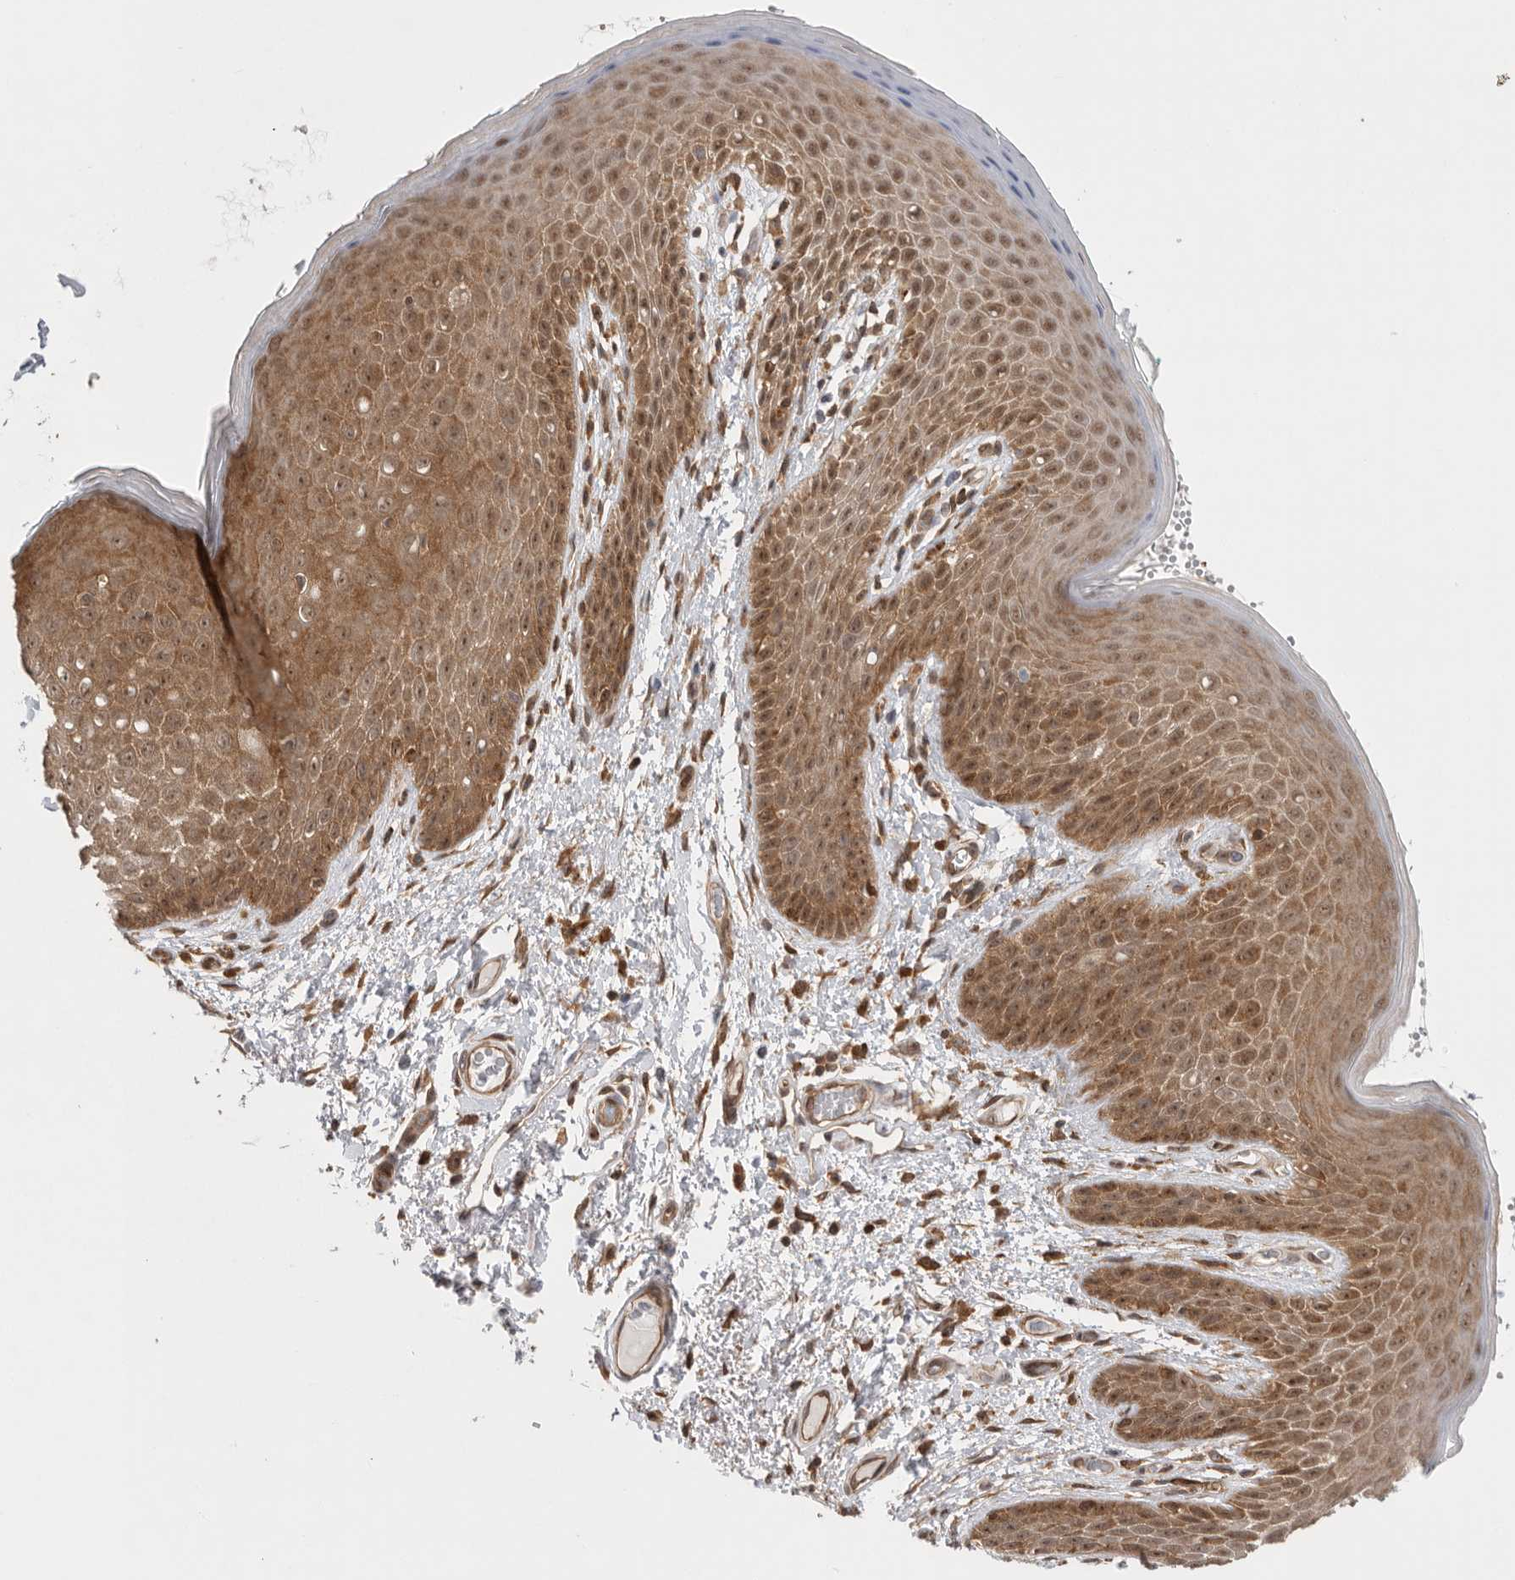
{"staining": {"intensity": "moderate", "quantity": ">75%", "location": "cytoplasmic/membranous,nuclear"}, "tissue": "skin", "cell_type": "Epidermal cells", "image_type": "normal", "snomed": [{"axis": "morphology", "description": "Normal tissue, NOS"}, {"axis": "topography", "description": "Anal"}], "caption": "Protein expression analysis of normal human skin reveals moderate cytoplasmic/membranous,nuclear expression in approximately >75% of epidermal cells.", "gene": "VPS50", "patient": {"sex": "male", "age": 74}}